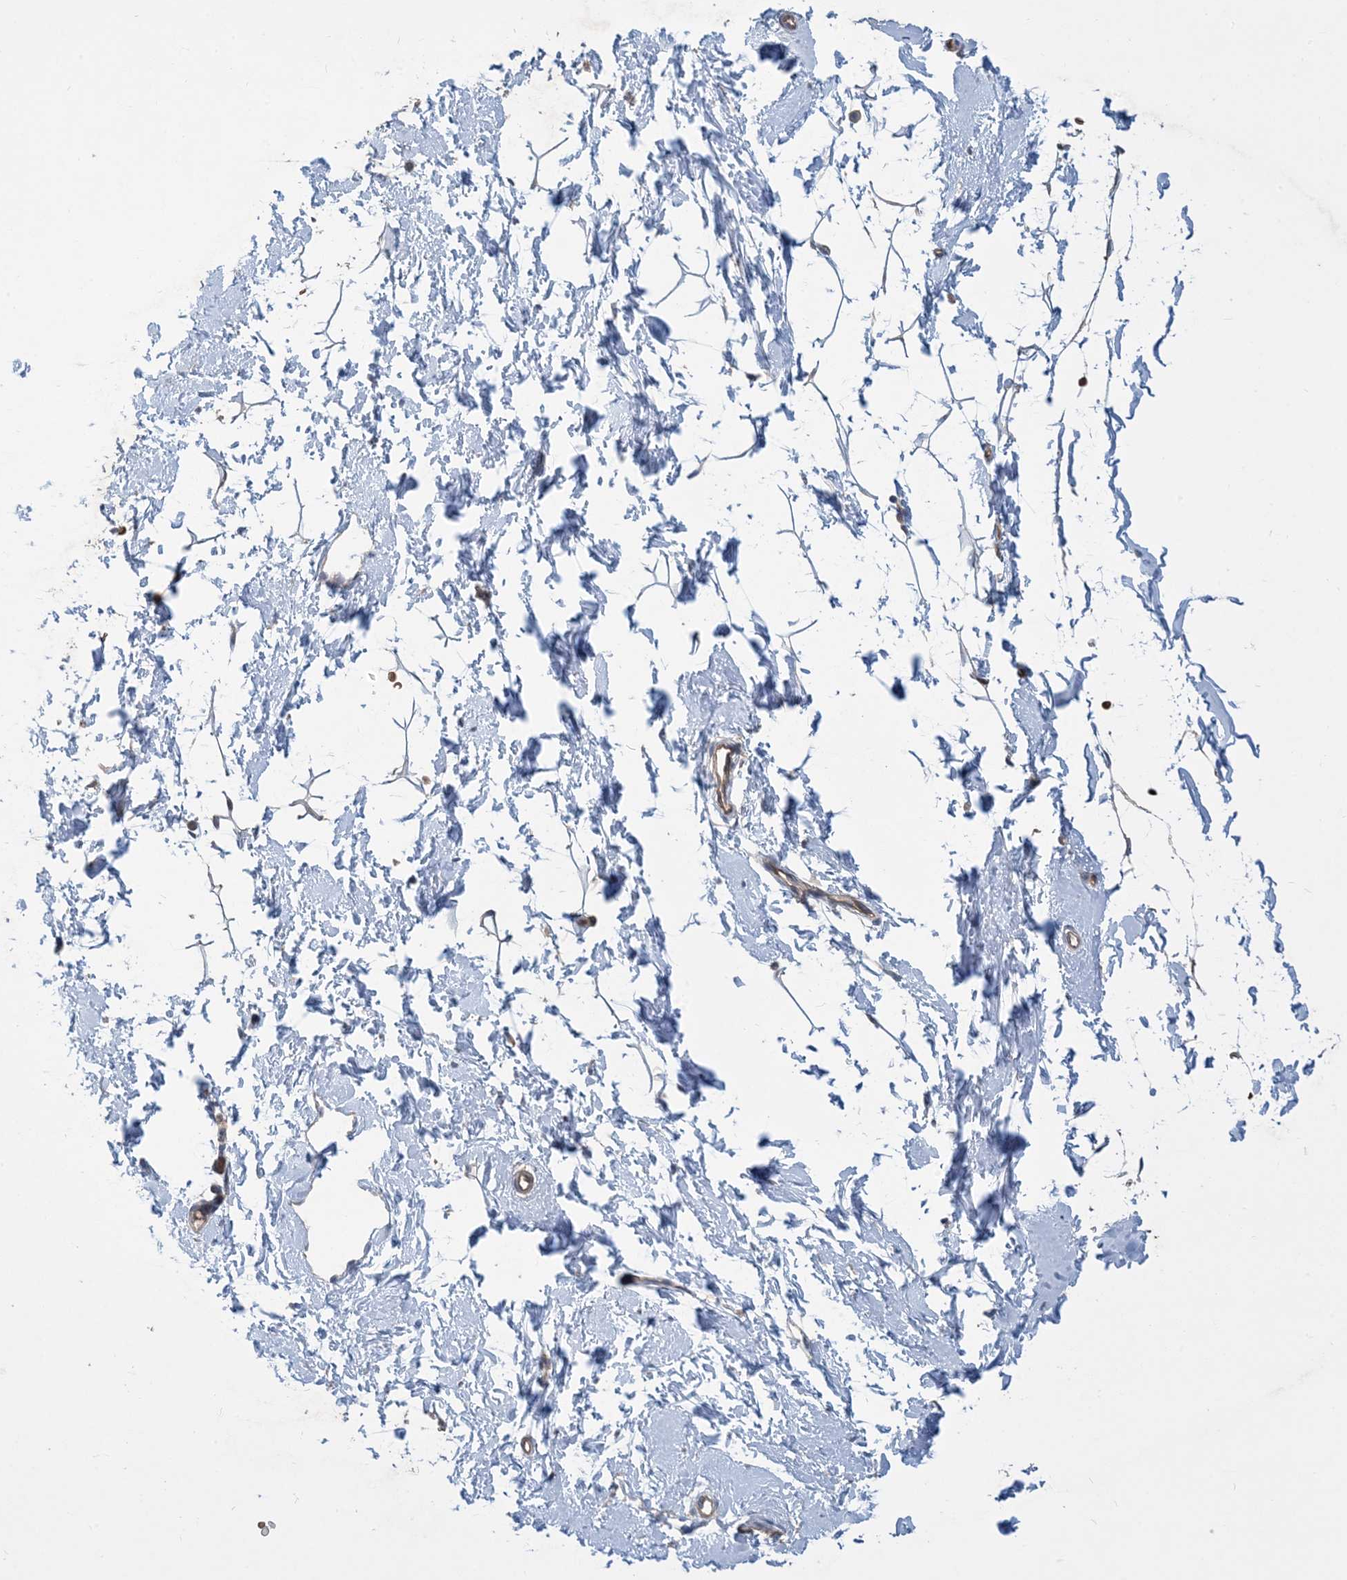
{"staining": {"intensity": "weak", "quantity": "25%-75%", "location": "cytoplasmic/membranous"}, "tissue": "adipose tissue", "cell_type": "Adipocytes", "image_type": "normal", "snomed": [{"axis": "morphology", "description": "Normal tissue, NOS"}, {"axis": "topography", "description": "Breast"}], "caption": "The immunohistochemical stain highlights weak cytoplasmic/membranous expression in adipocytes of unremarkable adipose tissue. The protein of interest is stained brown, and the nuclei are stained in blue (DAB IHC with brightfield microscopy, high magnification).", "gene": "AOC1", "patient": {"sex": "female", "age": 23}}